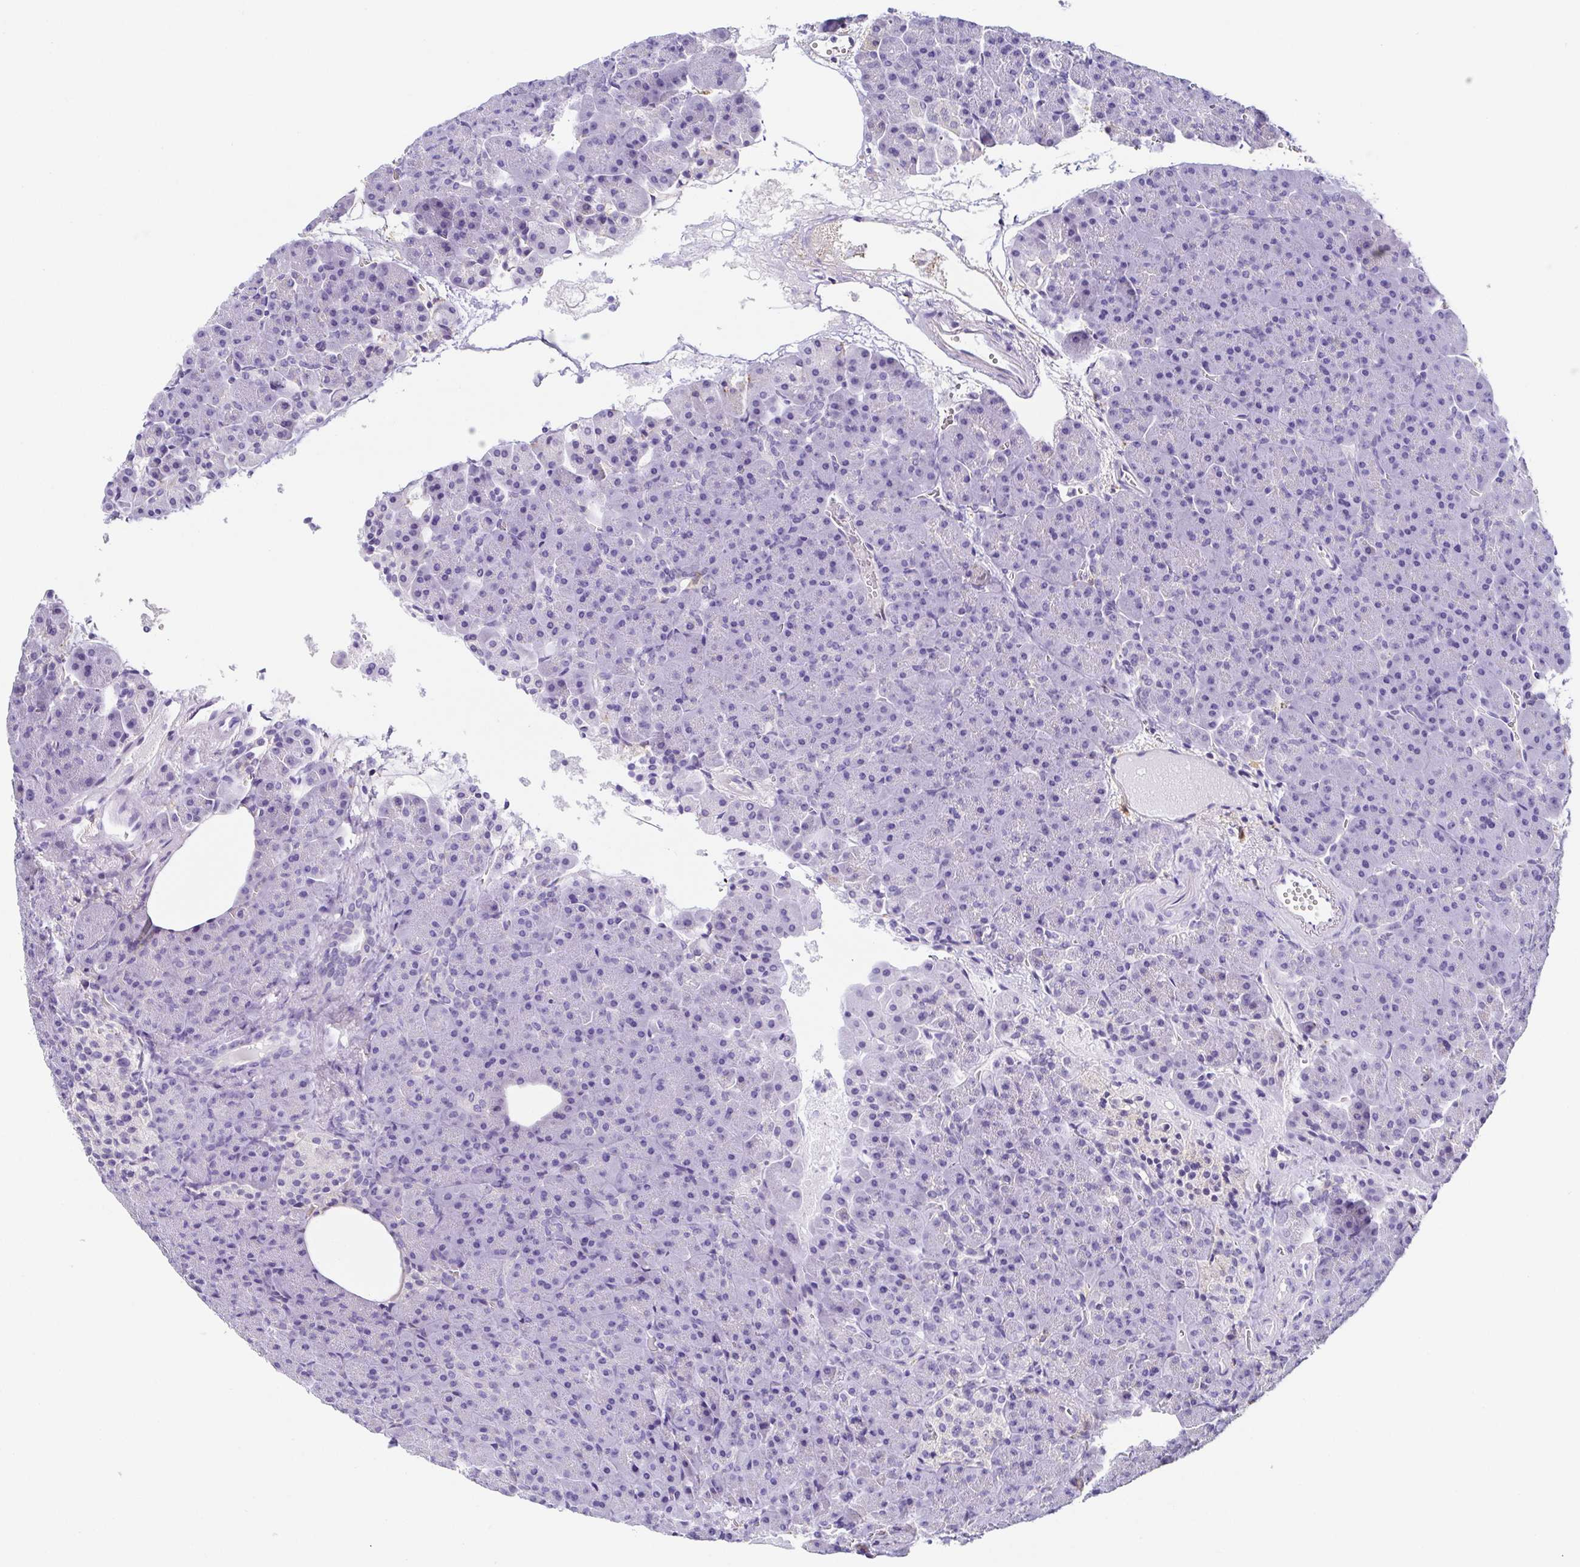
{"staining": {"intensity": "negative", "quantity": "none", "location": "none"}, "tissue": "pancreas", "cell_type": "Exocrine glandular cells", "image_type": "normal", "snomed": [{"axis": "morphology", "description": "Normal tissue, NOS"}, {"axis": "topography", "description": "Pancreas"}], "caption": "This is an immunohistochemistry histopathology image of benign pancreas. There is no staining in exocrine glandular cells.", "gene": "ANXA10", "patient": {"sex": "female", "age": 74}}